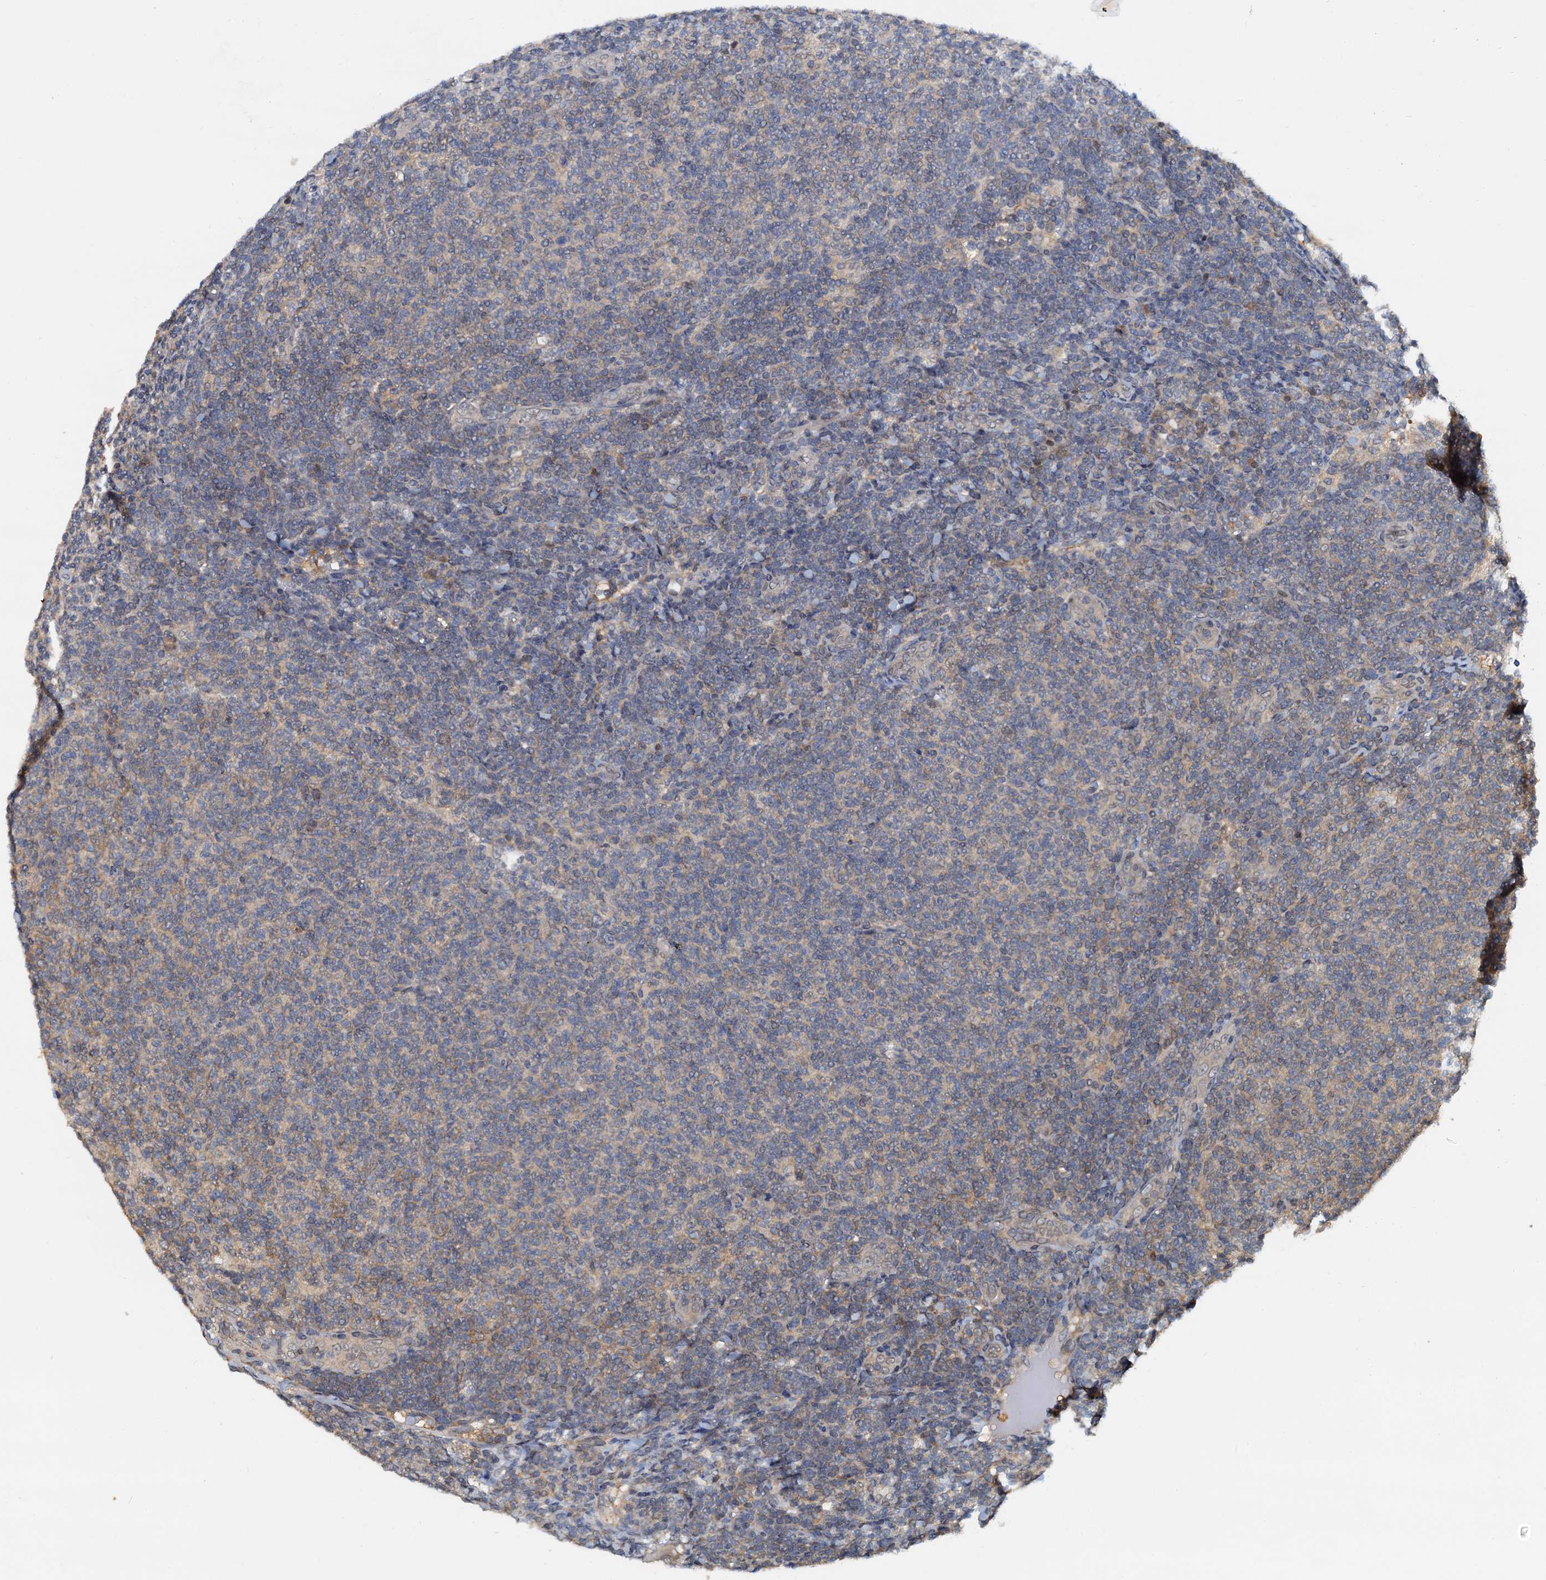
{"staining": {"intensity": "weak", "quantity": "<25%", "location": "cytoplasmic/membranous"}, "tissue": "lymphoma", "cell_type": "Tumor cells", "image_type": "cancer", "snomed": [{"axis": "morphology", "description": "Malignant lymphoma, non-Hodgkin's type, Low grade"}, {"axis": "topography", "description": "Lymph node"}], "caption": "The histopathology image exhibits no significant staining in tumor cells of low-grade malignant lymphoma, non-Hodgkin's type. (DAB (3,3'-diaminobenzidine) immunohistochemistry (IHC) with hematoxylin counter stain).", "gene": "PTGES3", "patient": {"sex": "male", "age": 66}}